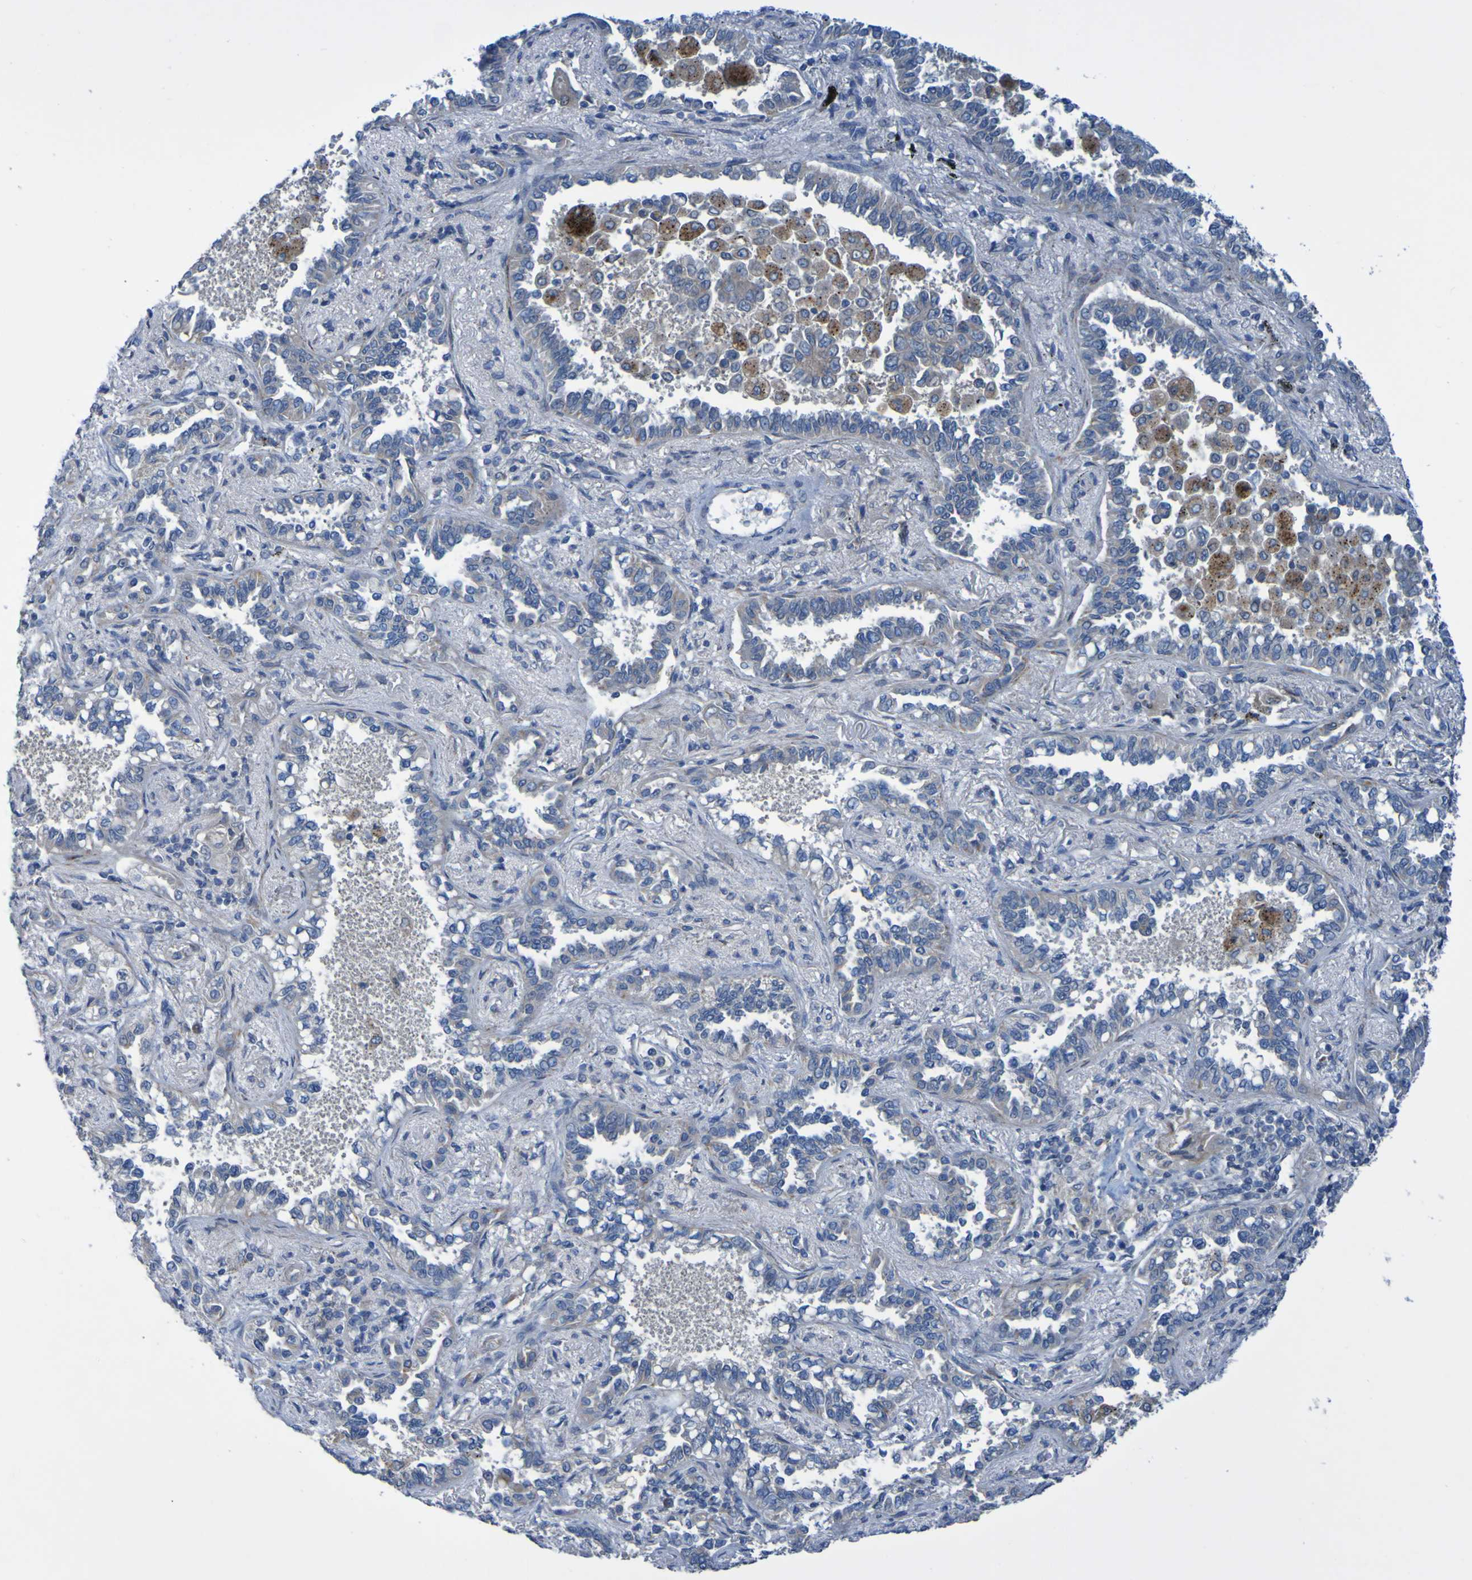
{"staining": {"intensity": "negative", "quantity": "none", "location": "none"}, "tissue": "lung cancer", "cell_type": "Tumor cells", "image_type": "cancer", "snomed": [{"axis": "morphology", "description": "Normal tissue, NOS"}, {"axis": "morphology", "description": "Adenocarcinoma, NOS"}, {"axis": "topography", "description": "Lung"}], "caption": "The micrograph demonstrates no significant positivity in tumor cells of lung adenocarcinoma.", "gene": "NPRL3", "patient": {"sex": "male", "age": 59}}